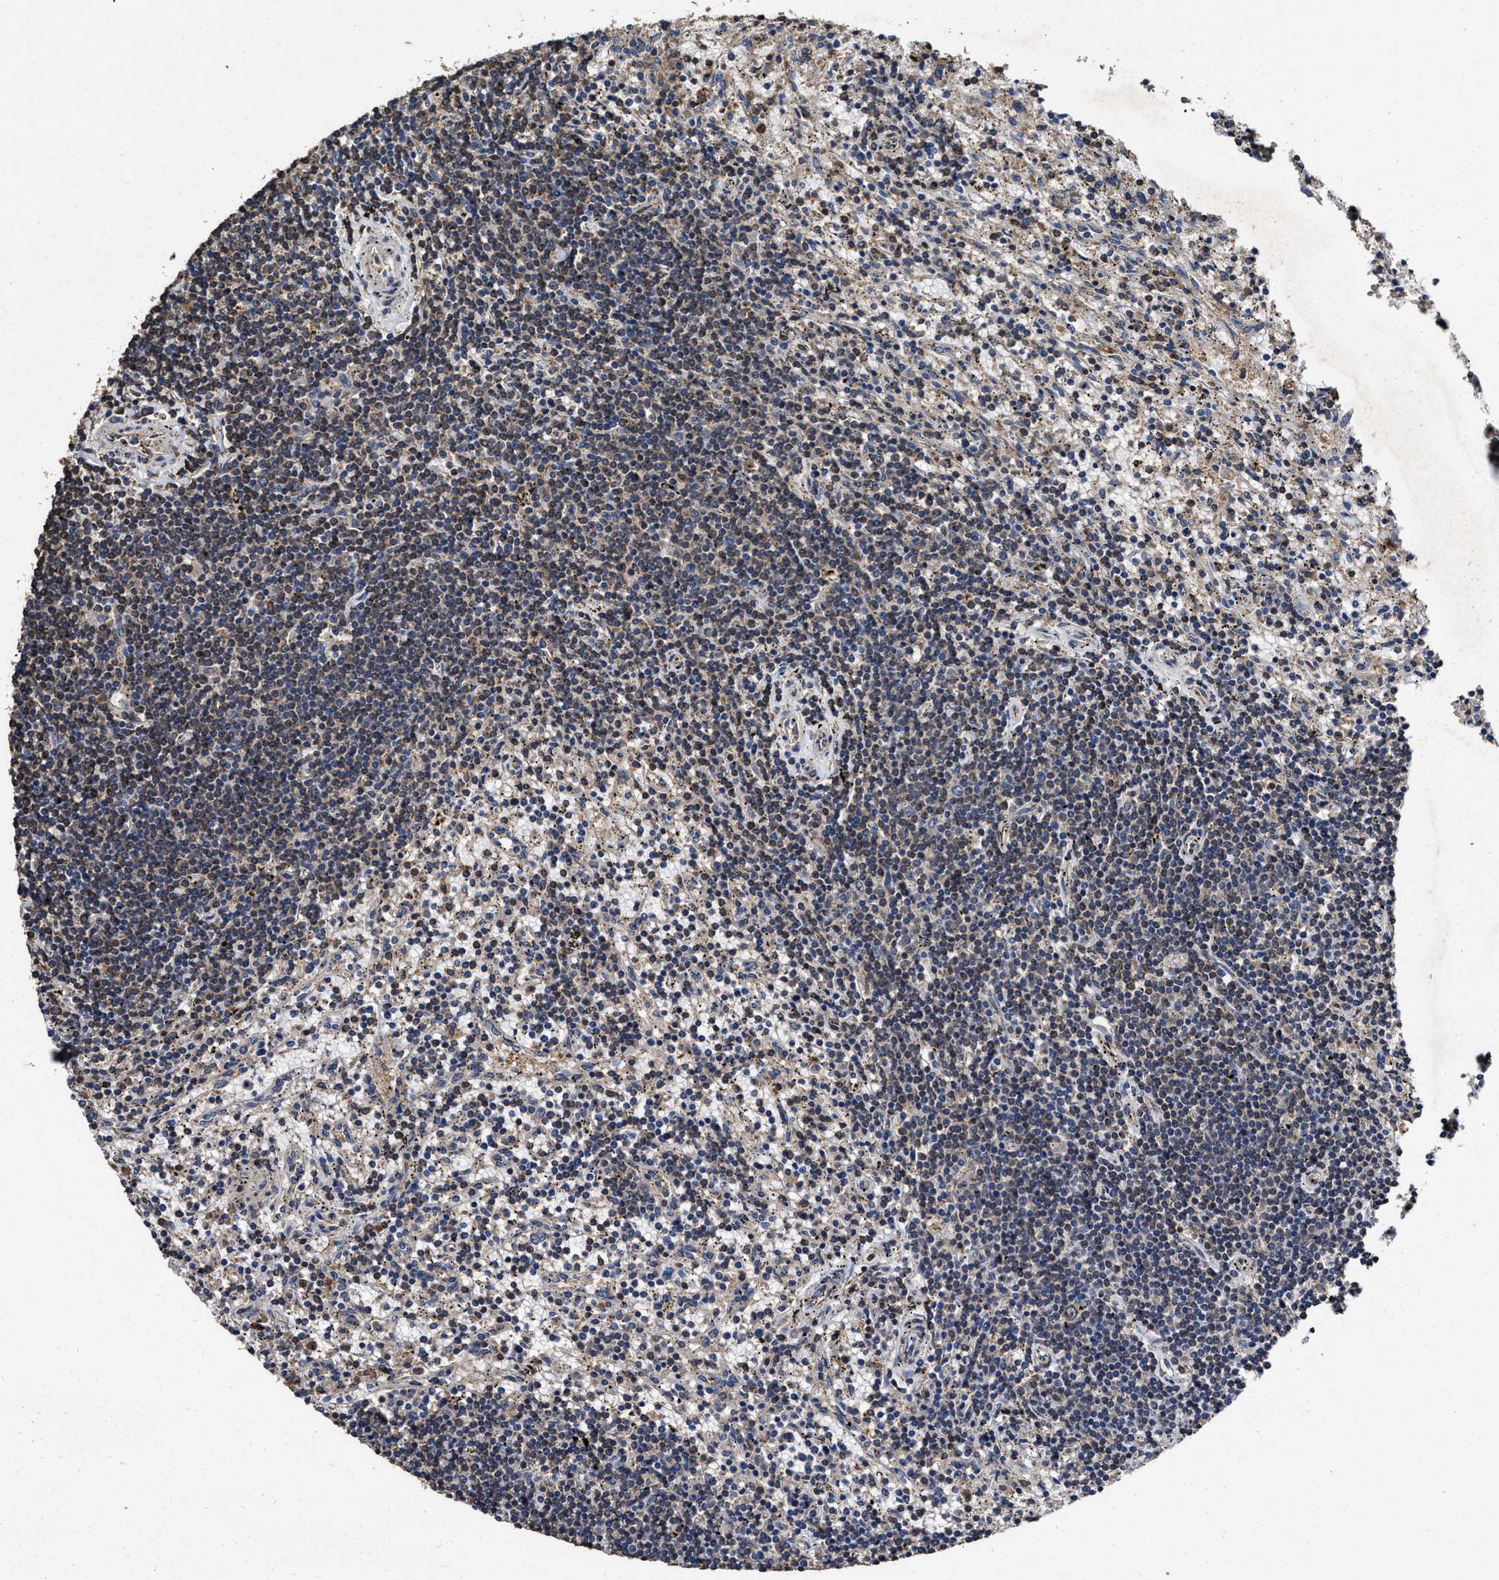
{"staining": {"intensity": "weak", "quantity": "<25%", "location": "cytoplasmic/membranous"}, "tissue": "lymphoma", "cell_type": "Tumor cells", "image_type": "cancer", "snomed": [{"axis": "morphology", "description": "Malignant lymphoma, non-Hodgkin's type, Low grade"}, {"axis": "topography", "description": "Spleen"}], "caption": "Protein analysis of lymphoma demonstrates no significant staining in tumor cells.", "gene": "SFXN4", "patient": {"sex": "male", "age": 76}}